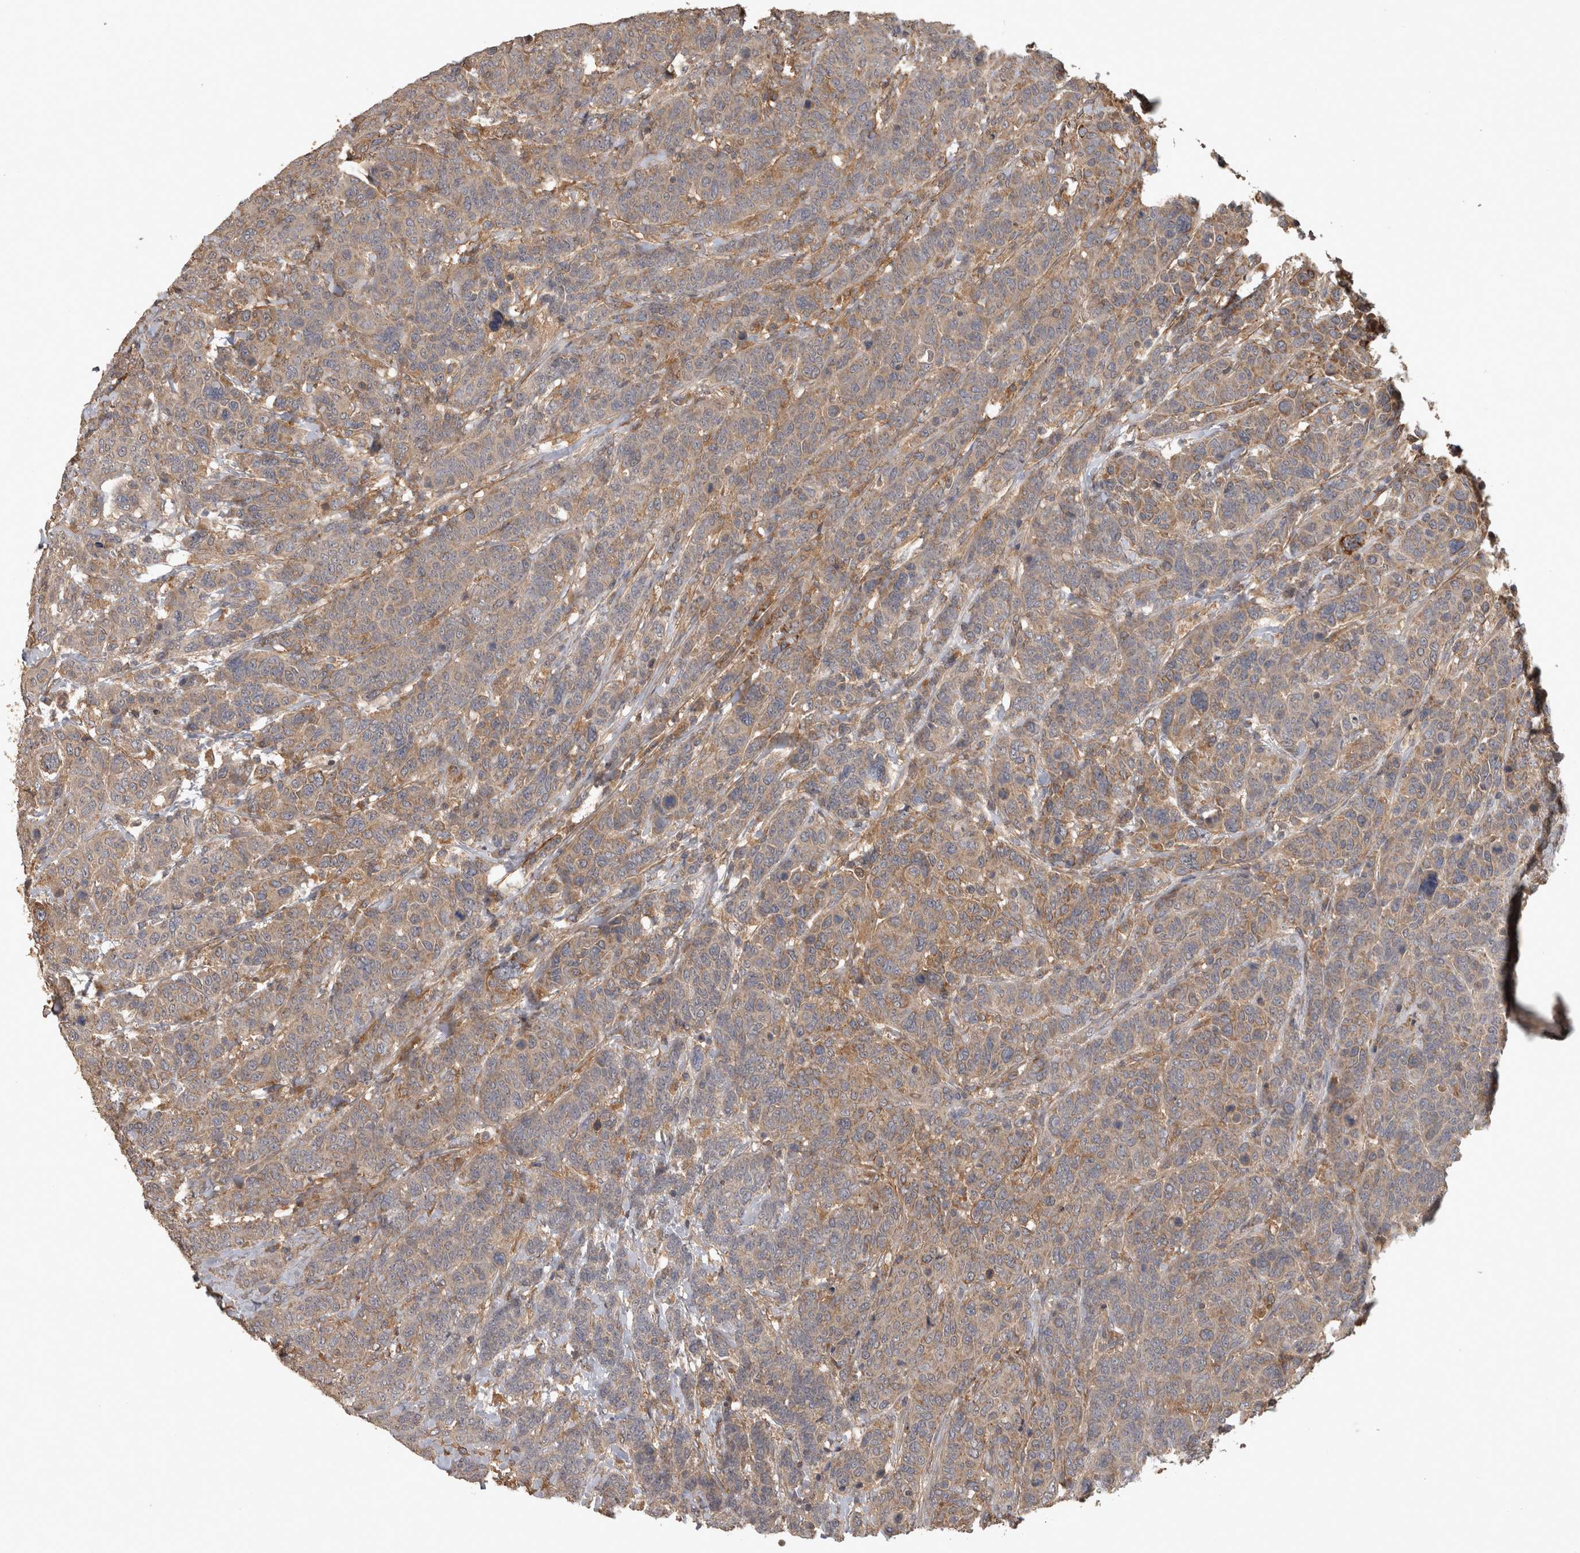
{"staining": {"intensity": "weak", "quantity": ">75%", "location": "cytoplasmic/membranous"}, "tissue": "breast cancer", "cell_type": "Tumor cells", "image_type": "cancer", "snomed": [{"axis": "morphology", "description": "Duct carcinoma"}, {"axis": "topography", "description": "Breast"}], "caption": "DAB immunohistochemical staining of breast cancer (intraductal carcinoma) displays weak cytoplasmic/membranous protein staining in approximately >75% of tumor cells.", "gene": "TRMT61B", "patient": {"sex": "female", "age": 37}}